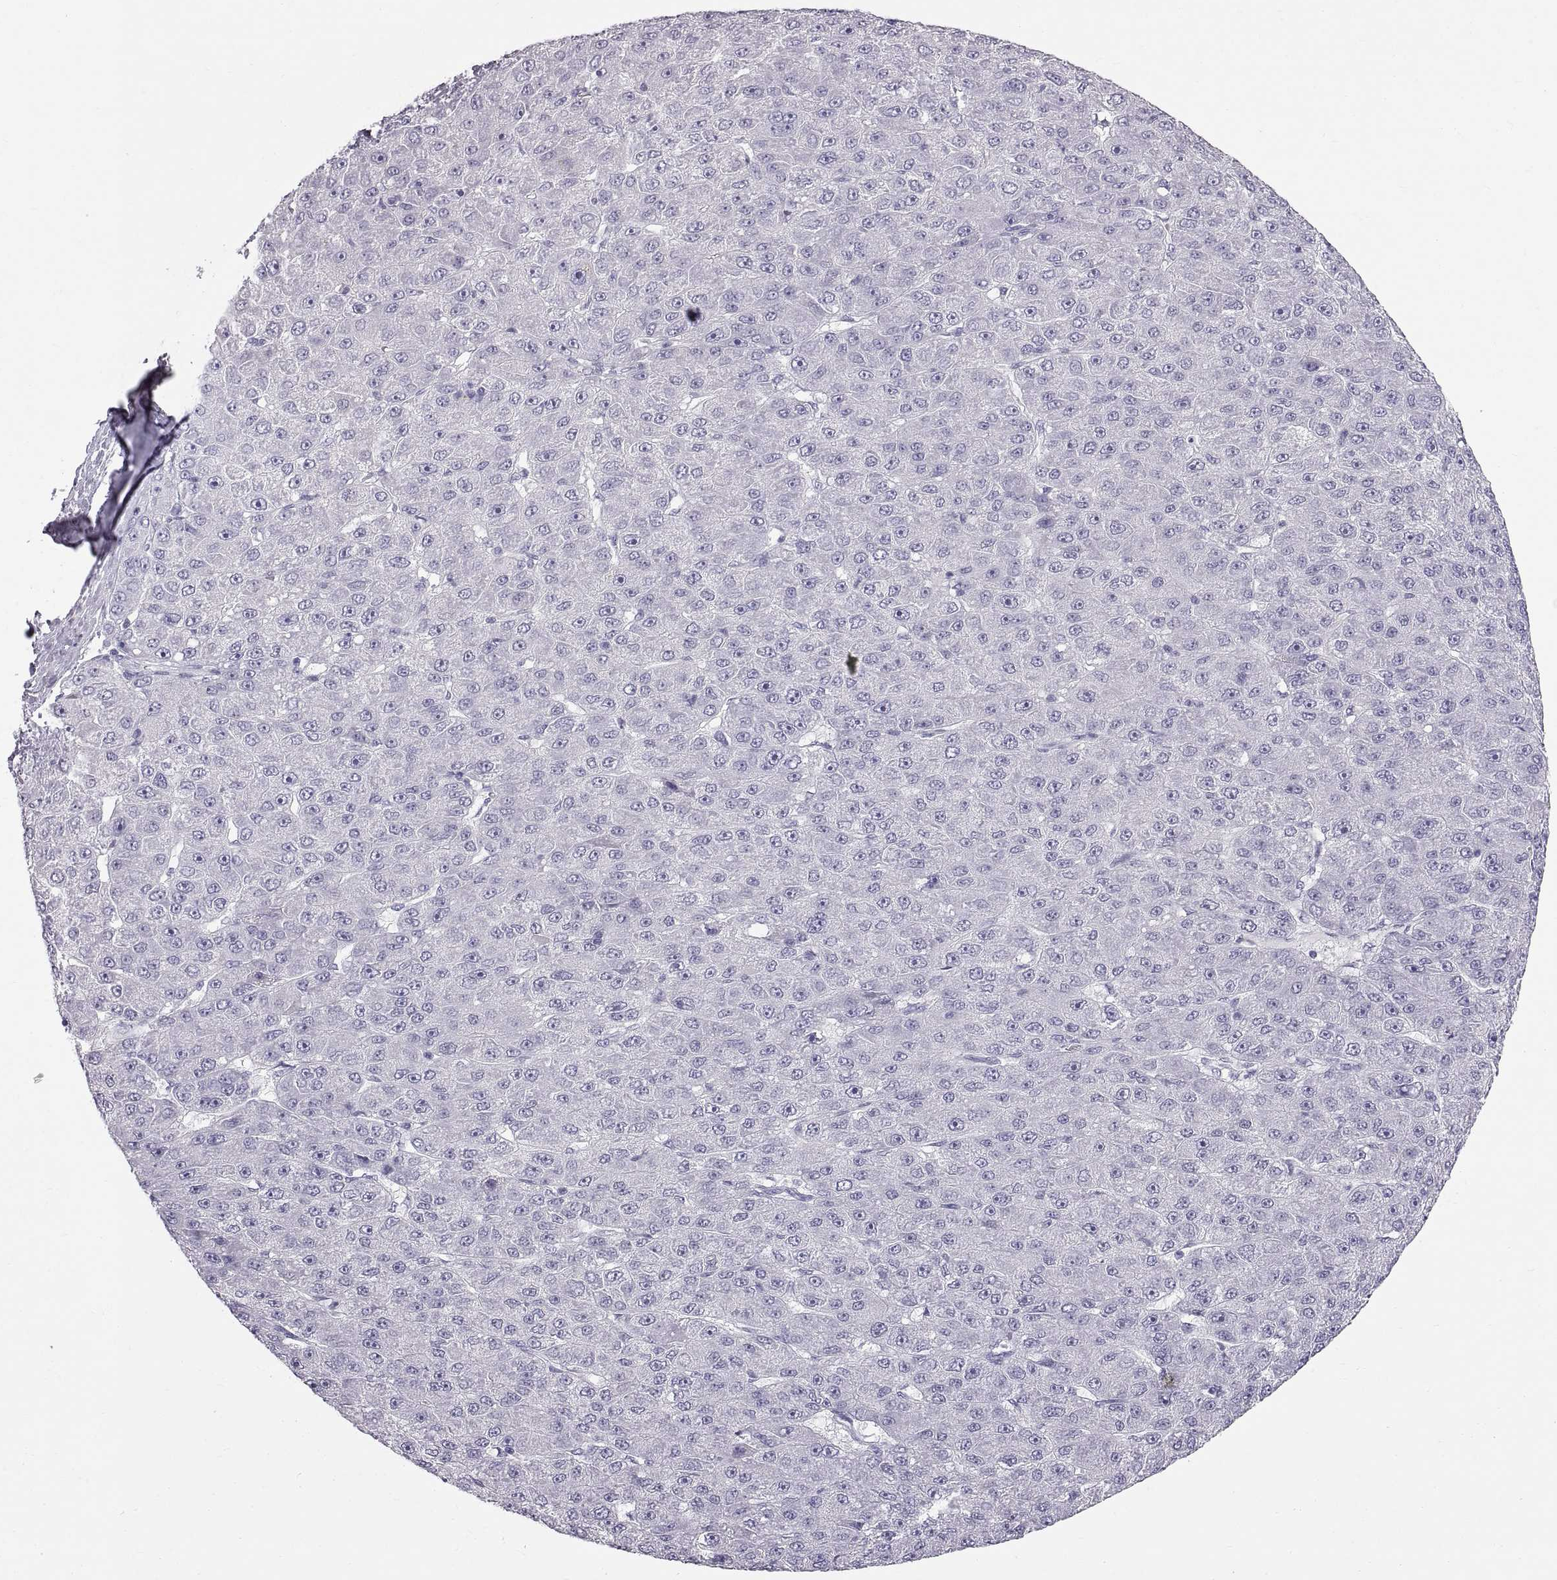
{"staining": {"intensity": "negative", "quantity": "none", "location": "none"}, "tissue": "liver cancer", "cell_type": "Tumor cells", "image_type": "cancer", "snomed": [{"axis": "morphology", "description": "Carcinoma, Hepatocellular, NOS"}, {"axis": "topography", "description": "Liver"}], "caption": "High power microscopy image of an immunohistochemistry histopathology image of hepatocellular carcinoma (liver), revealing no significant staining in tumor cells.", "gene": "WFDC8", "patient": {"sex": "male", "age": 67}}